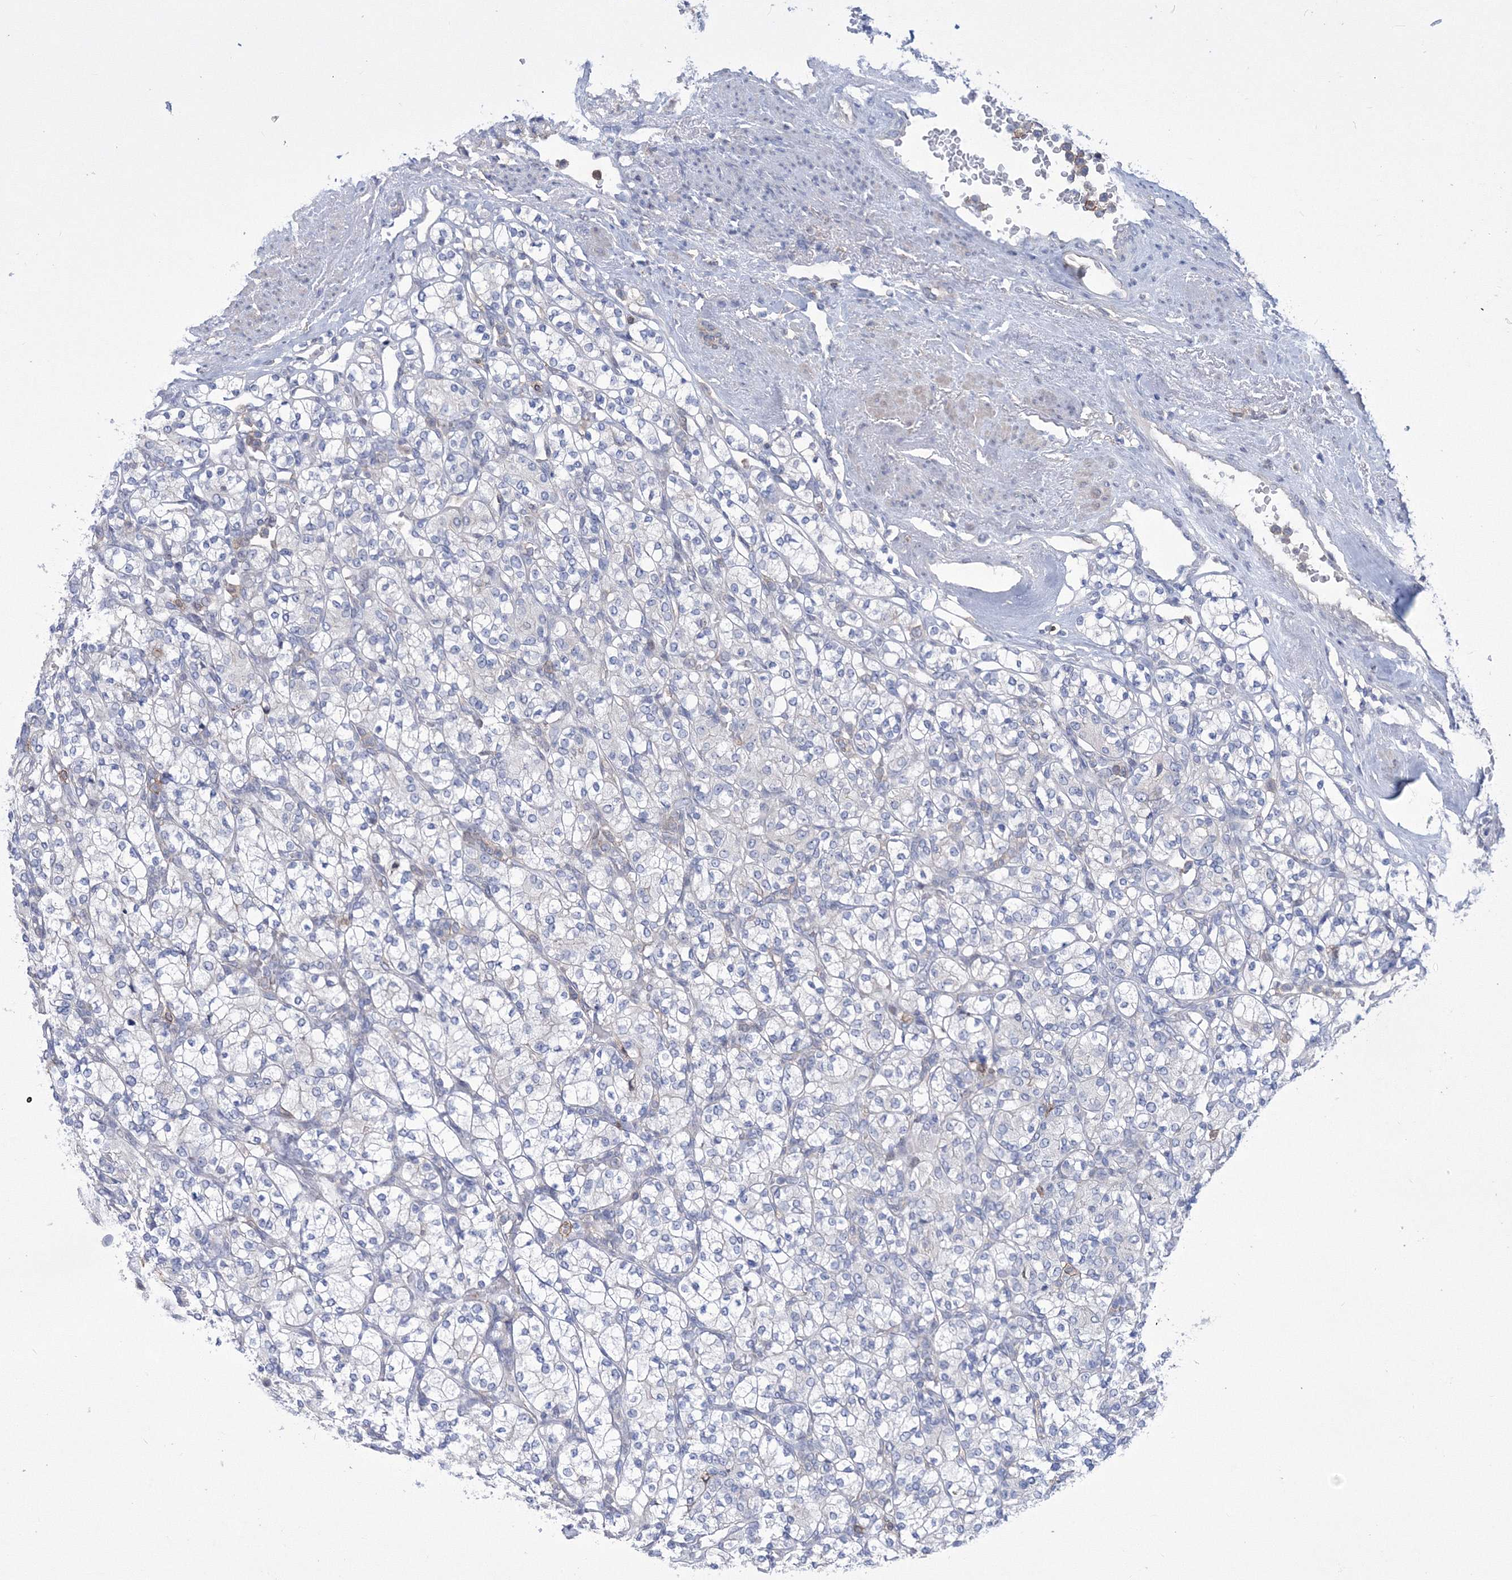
{"staining": {"intensity": "negative", "quantity": "none", "location": "none"}, "tissue": "renal cancer", "cell_type": "Tumor cells", "image_type": "cancer", "snomed": [{"axis": "morphology", "description": "Adenocarcinoma, NOS"}, {"axis": "topography", "description": "Kidney"}], "caption": "The image shows no significant expression in tumor cells of adenocarcinoma (renal).", "gene": "RNPEPL1", "patient": {"sex": "male", "age": 77}}